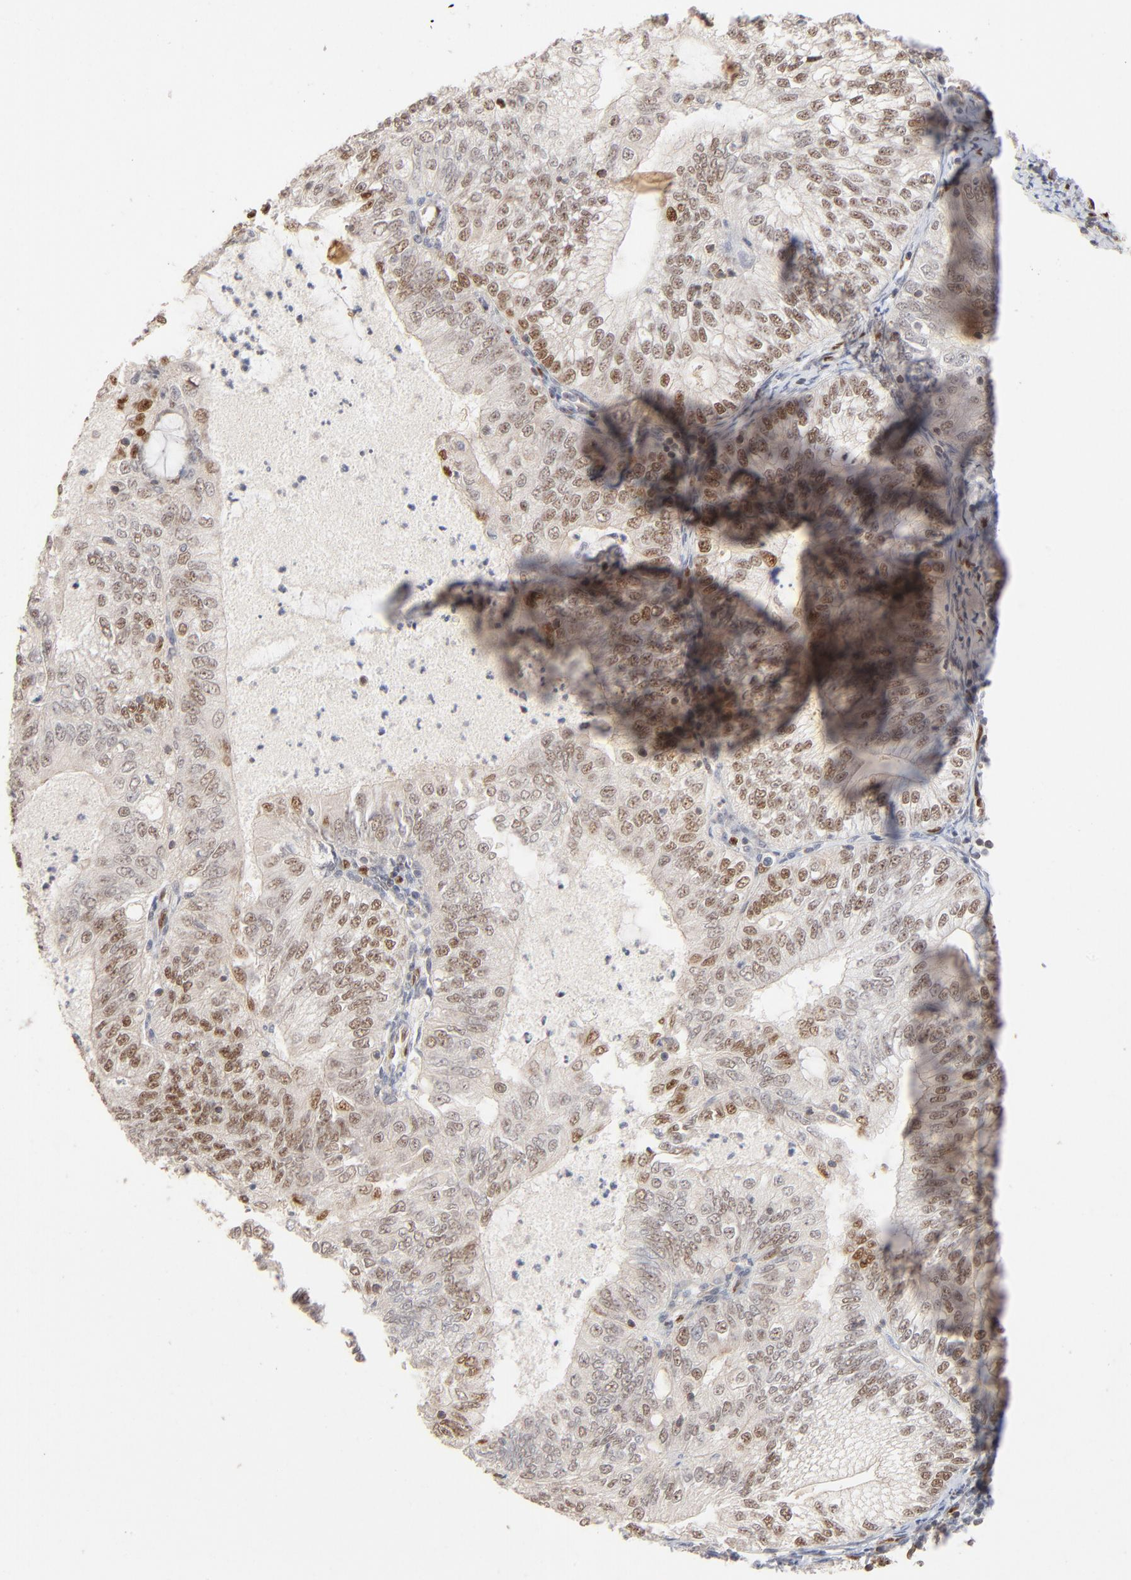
{"staining": {"intensity": "moderate", "quantity": "<25%", "location": "nuclear"}, "tissue": "endometrial cancer", "cell_type": "Tumor cells", "image_type": "cancer", "snomed": [{"axis": "morphology", "description": "Adenocarcinoma, NOS"}, {"axis": "topography", "description": "Endometrium"}], "caption": "Moderate nuclear expression is appreciated in approximately <25% of tumor cells in endometrial cancer (adenocarcinoma).", "gene": "NFIB", "patient": {"sex": "female", "age": 69}}